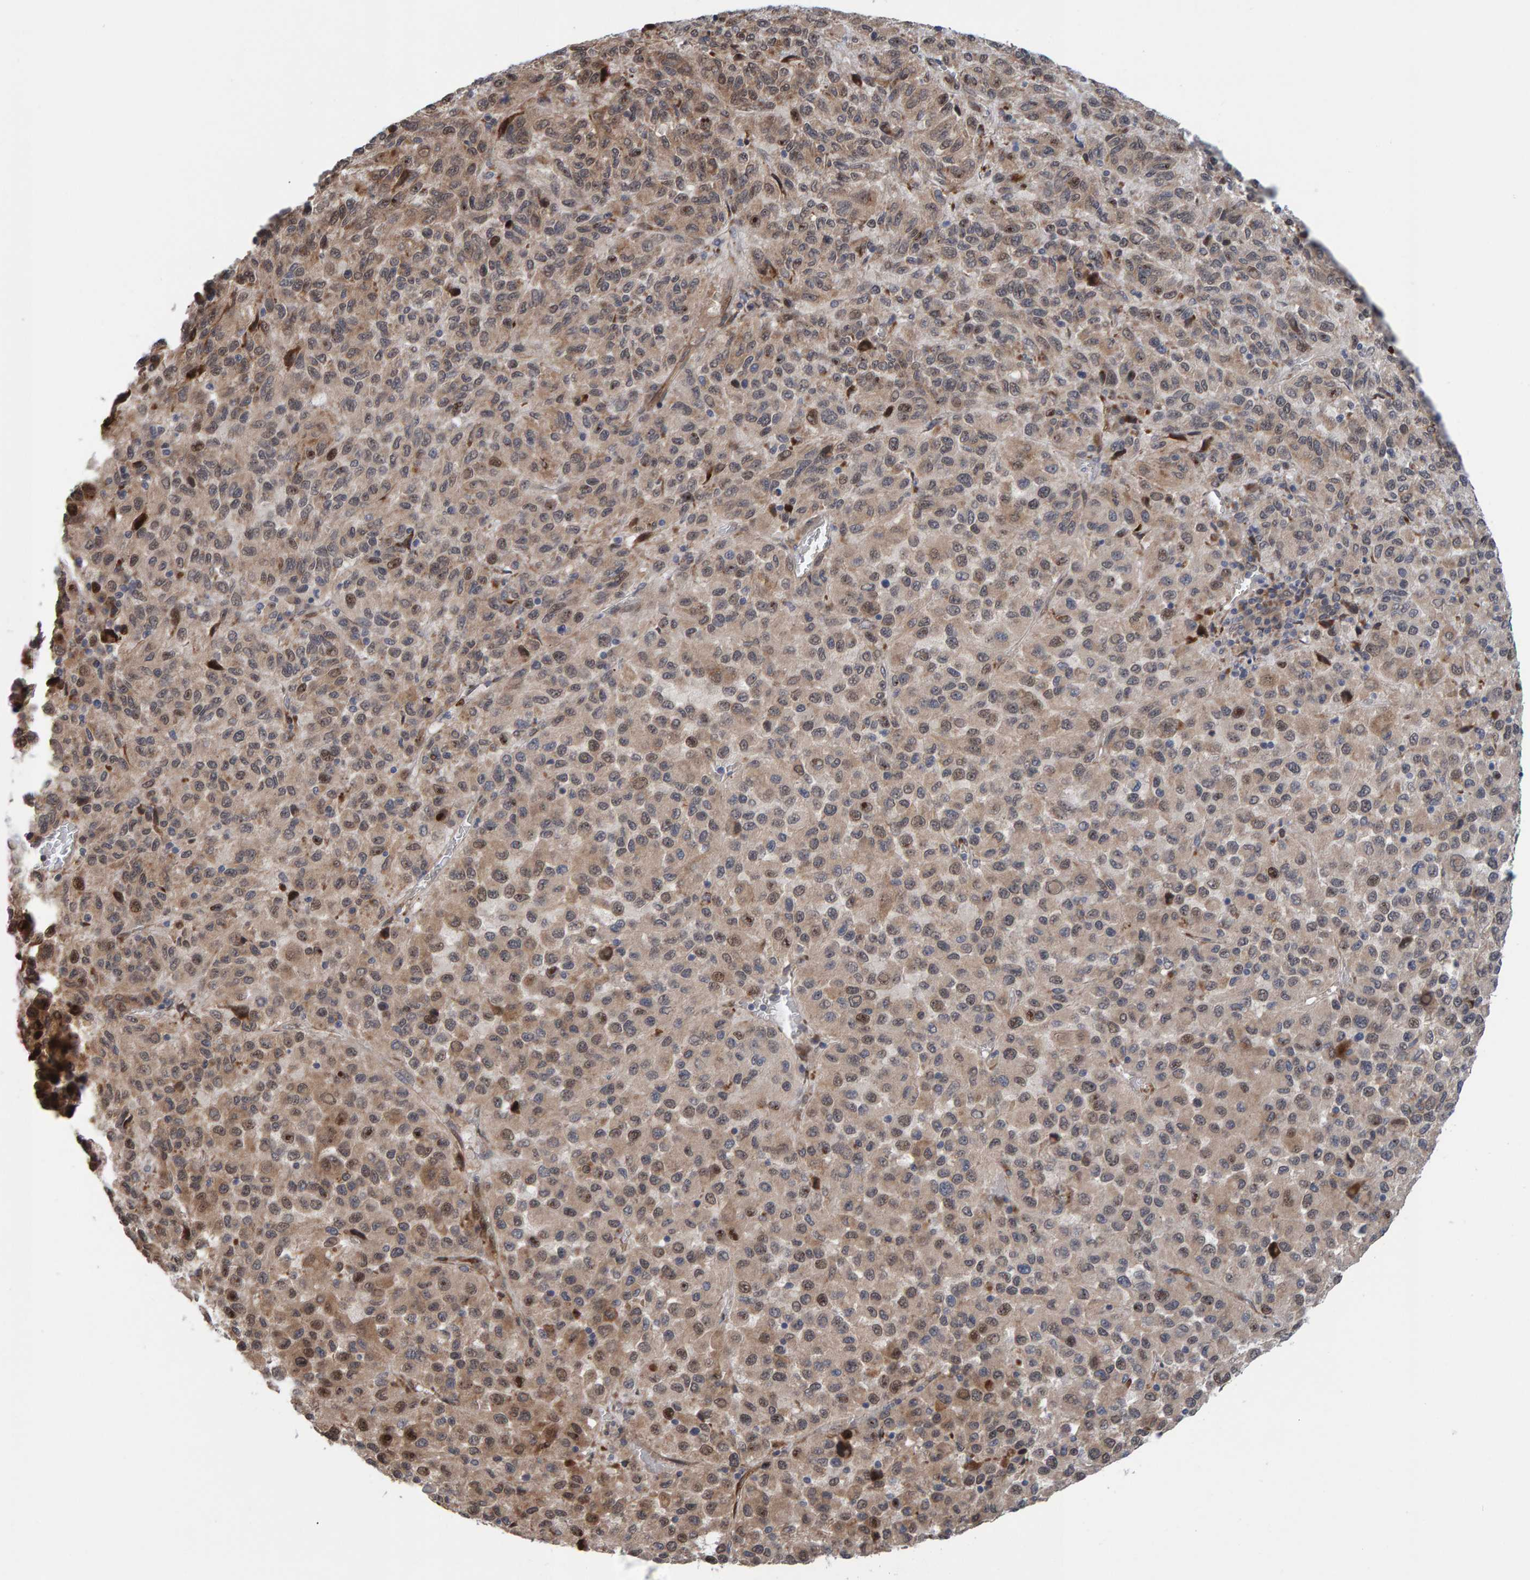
{"staining": {"intensity": "moderate", "quantity": ">75%", "location": "cytoplasmic/membranous,nuclear"}, "tissue": "melanoma", "cell_type": "Tumor cells", "image_type": "cancer", "snomed": [{"axis": "morphology", "description": "Malignant melanoma, Metastatic site"}, {"axis": "topography", "description": "Lung"}], "caption": "Immunohistochemistry (IHC) (DAB) staining of malignant melanoma (metastatic site) demonstrates moderate cytoplasmic/membranous and nuclear protein staining in approximately >75% of tumor cells. (IHC, brightfield microscopy, high magnification).", "gene": "MFSD6L", "patient": {"sex": "male", "age": 64}}